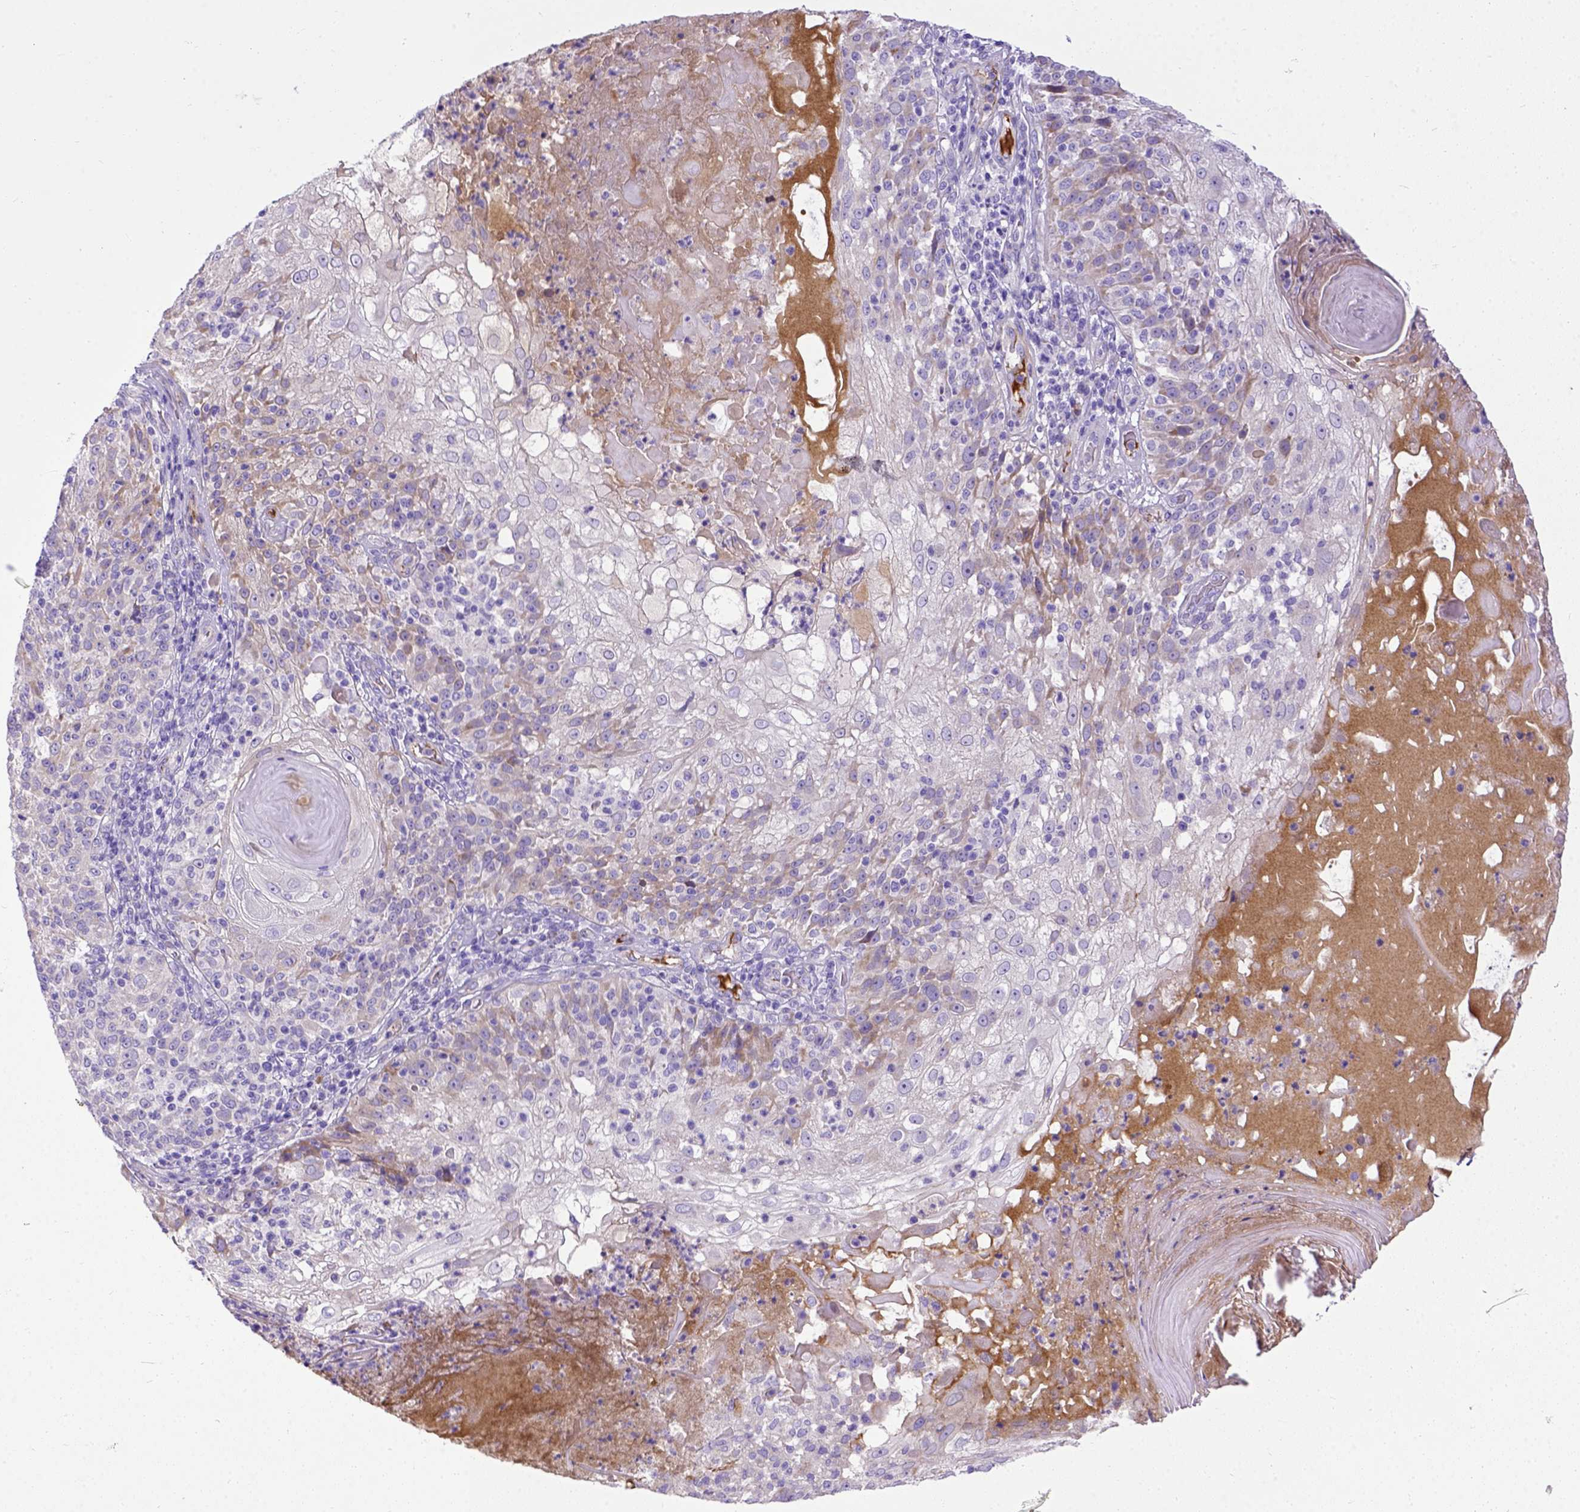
{"staining": {"intensity": "weak", "quantity": "<25%", "location": "cytoplasmic/membranous"}, "tissue": "skin cancer", "cell_type": "Tumor cells", "image_type": "cancer", "snomed": [{"axis": "morphology", "description": "Normal tissue, NOS"}, {"axis": "morphology", "description": "Squamous cell carcinoma, NOS"}, {"axis": "topography", "description": "Skin"}], "caption": "Immunohistochemistry histopathology image of skin cancer stained for a protein (brown), which shows no staining in tumor cells. The staining is performed using DAB brown chromogen with nuclei counter-stained in using hematoxylin.", "gene": "CFAP300", "patient": {"sex": "female", "age": 83}}